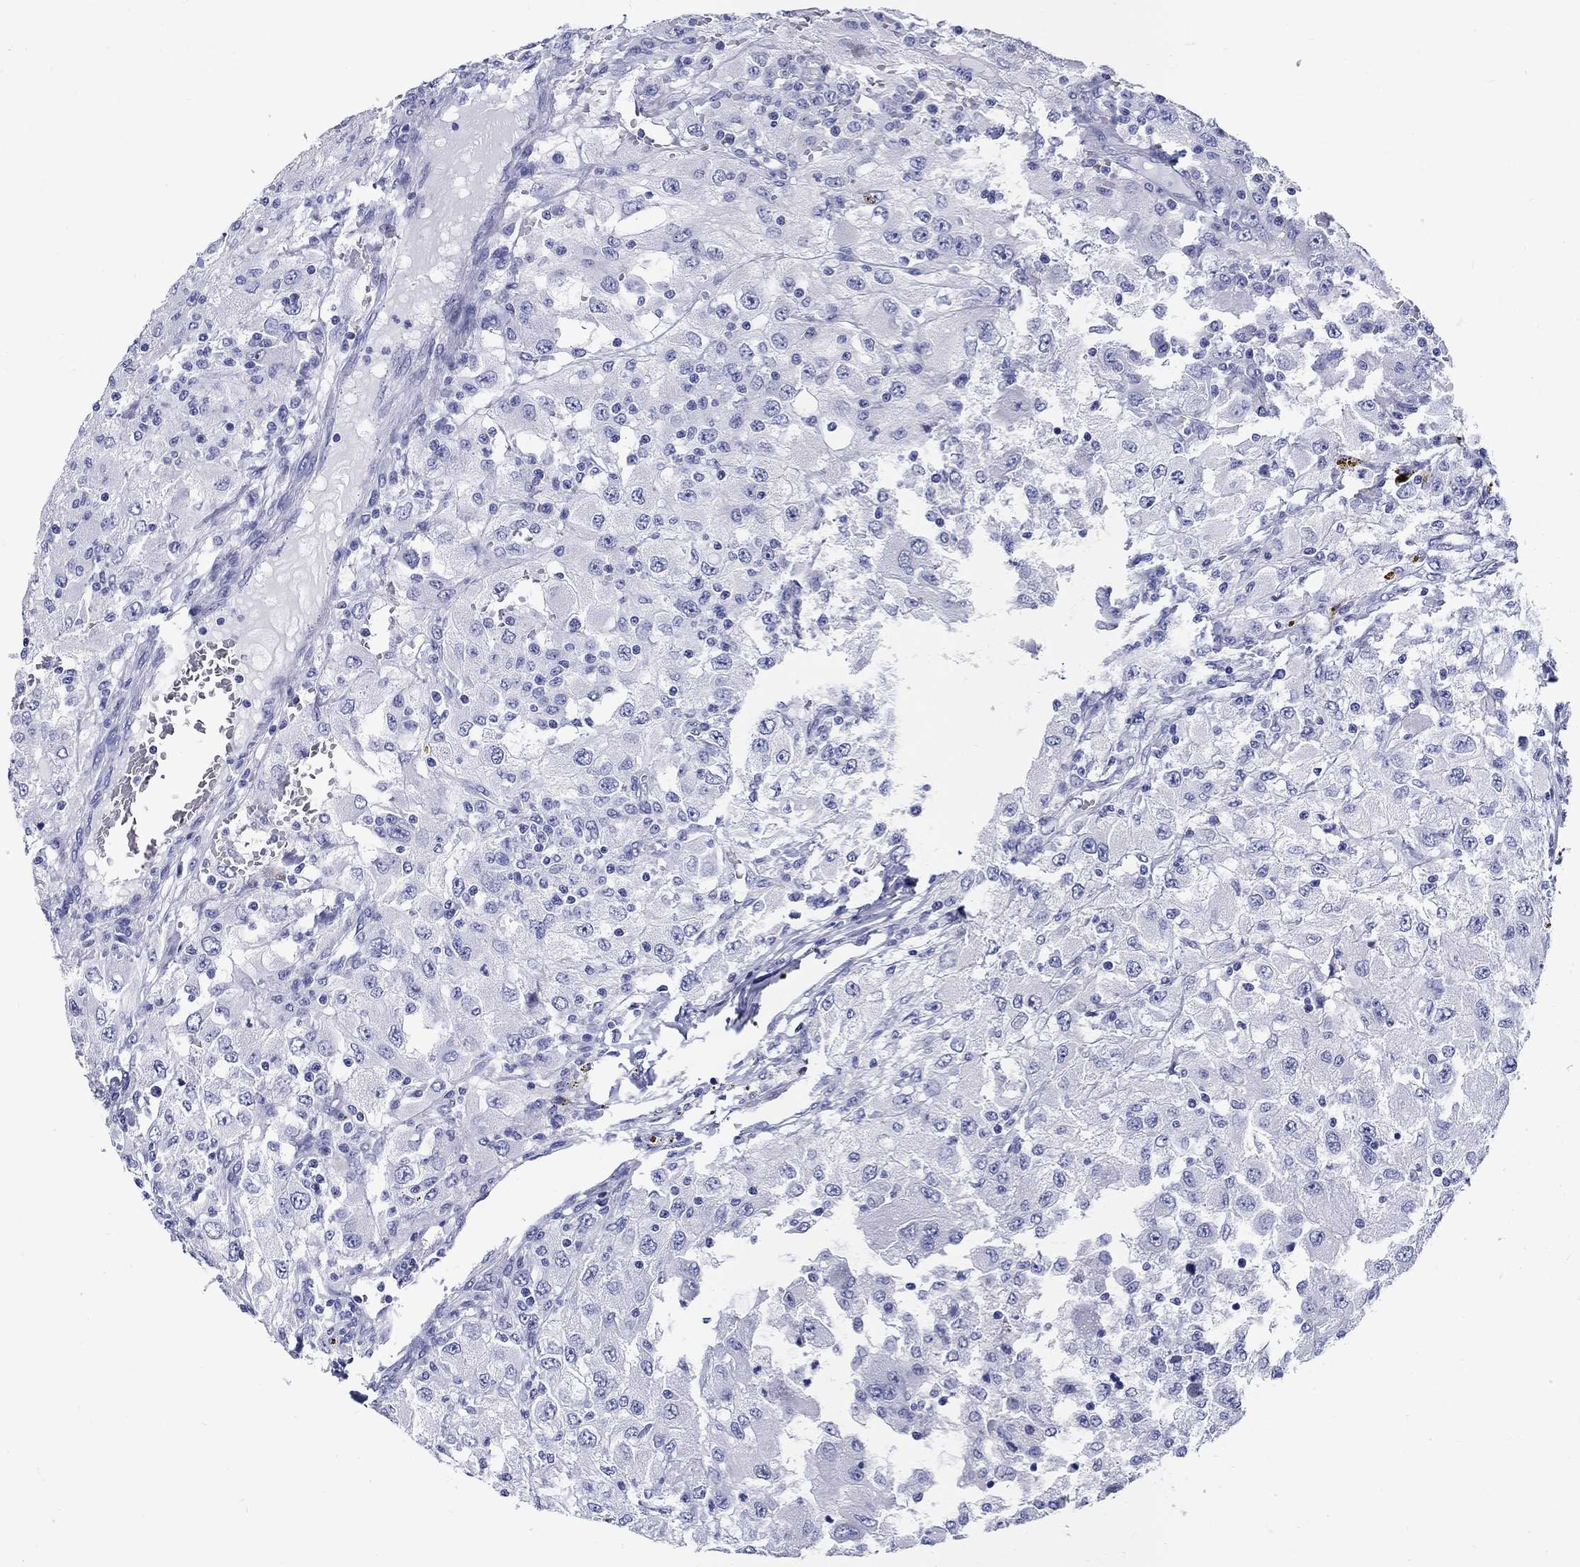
{"staining": {"intensity": "negative", "quantity": "none", "location": "none"}, "tissue": "renal cancer", "cell_type": "Tumor cells", "image_type": "cancer", "snomed": [{"axis": "morphology", "description": "Adenocarcinoma, NOS"}, {"axis": "topography", "description": "Kidney"}], "caption": "High magnification brightfield microscopy of renal cancer (adenocarcinoma) stained with DAB (3,3'-diaminobenzidine) (brown) and counterstained with hematoxylin (blue): tumor cells show no significant positivity. Nuclei are stained in blue.", "gene": "CRYGS", "patient": {"sex": "female", "age": 67}}